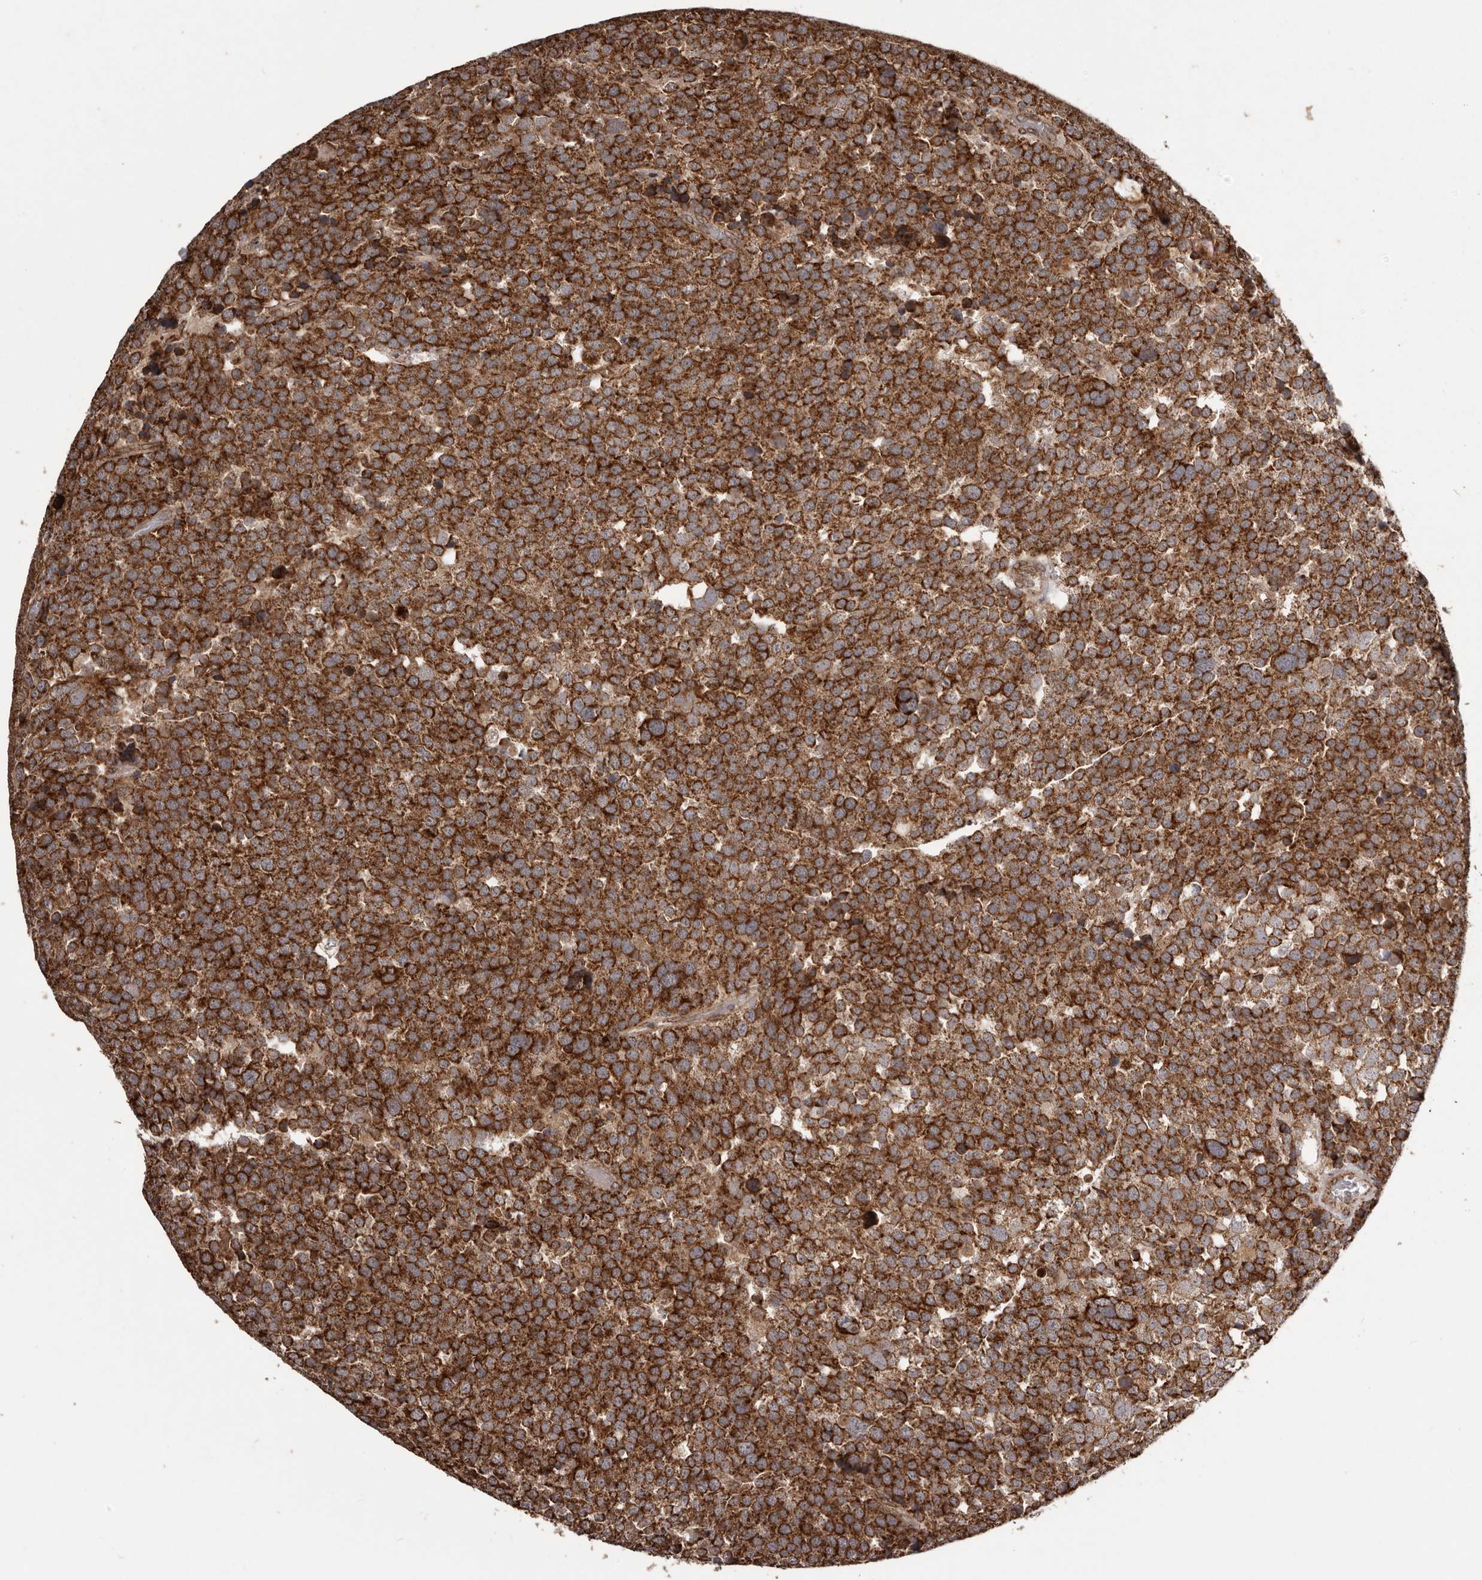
{"staining": {"intensity": "strong", "quantity": ">75%", "location": "cytoplasmic/membranous"}, "tissue": "testis cancer", "cell_type": "Tumor cells", "image_type": "cancer", "snomed": [{"axis": "morphology", "description": "Seminoma, NOS"}, {"axis": "topography", "description": "Testis"}], "caption": "Seminoma (testis) stained for a protein exhibits strong cytoplasmic/membranous positivity in tumor cells. The staining is performed using DAB (3,3'-diaminobenzidine) brown chromogen to label protein expression. The nuclei are counter-stained blue using hematoxylin.", "gene": "CHRM2", "patient": {"sex": "male", "age": 71}}